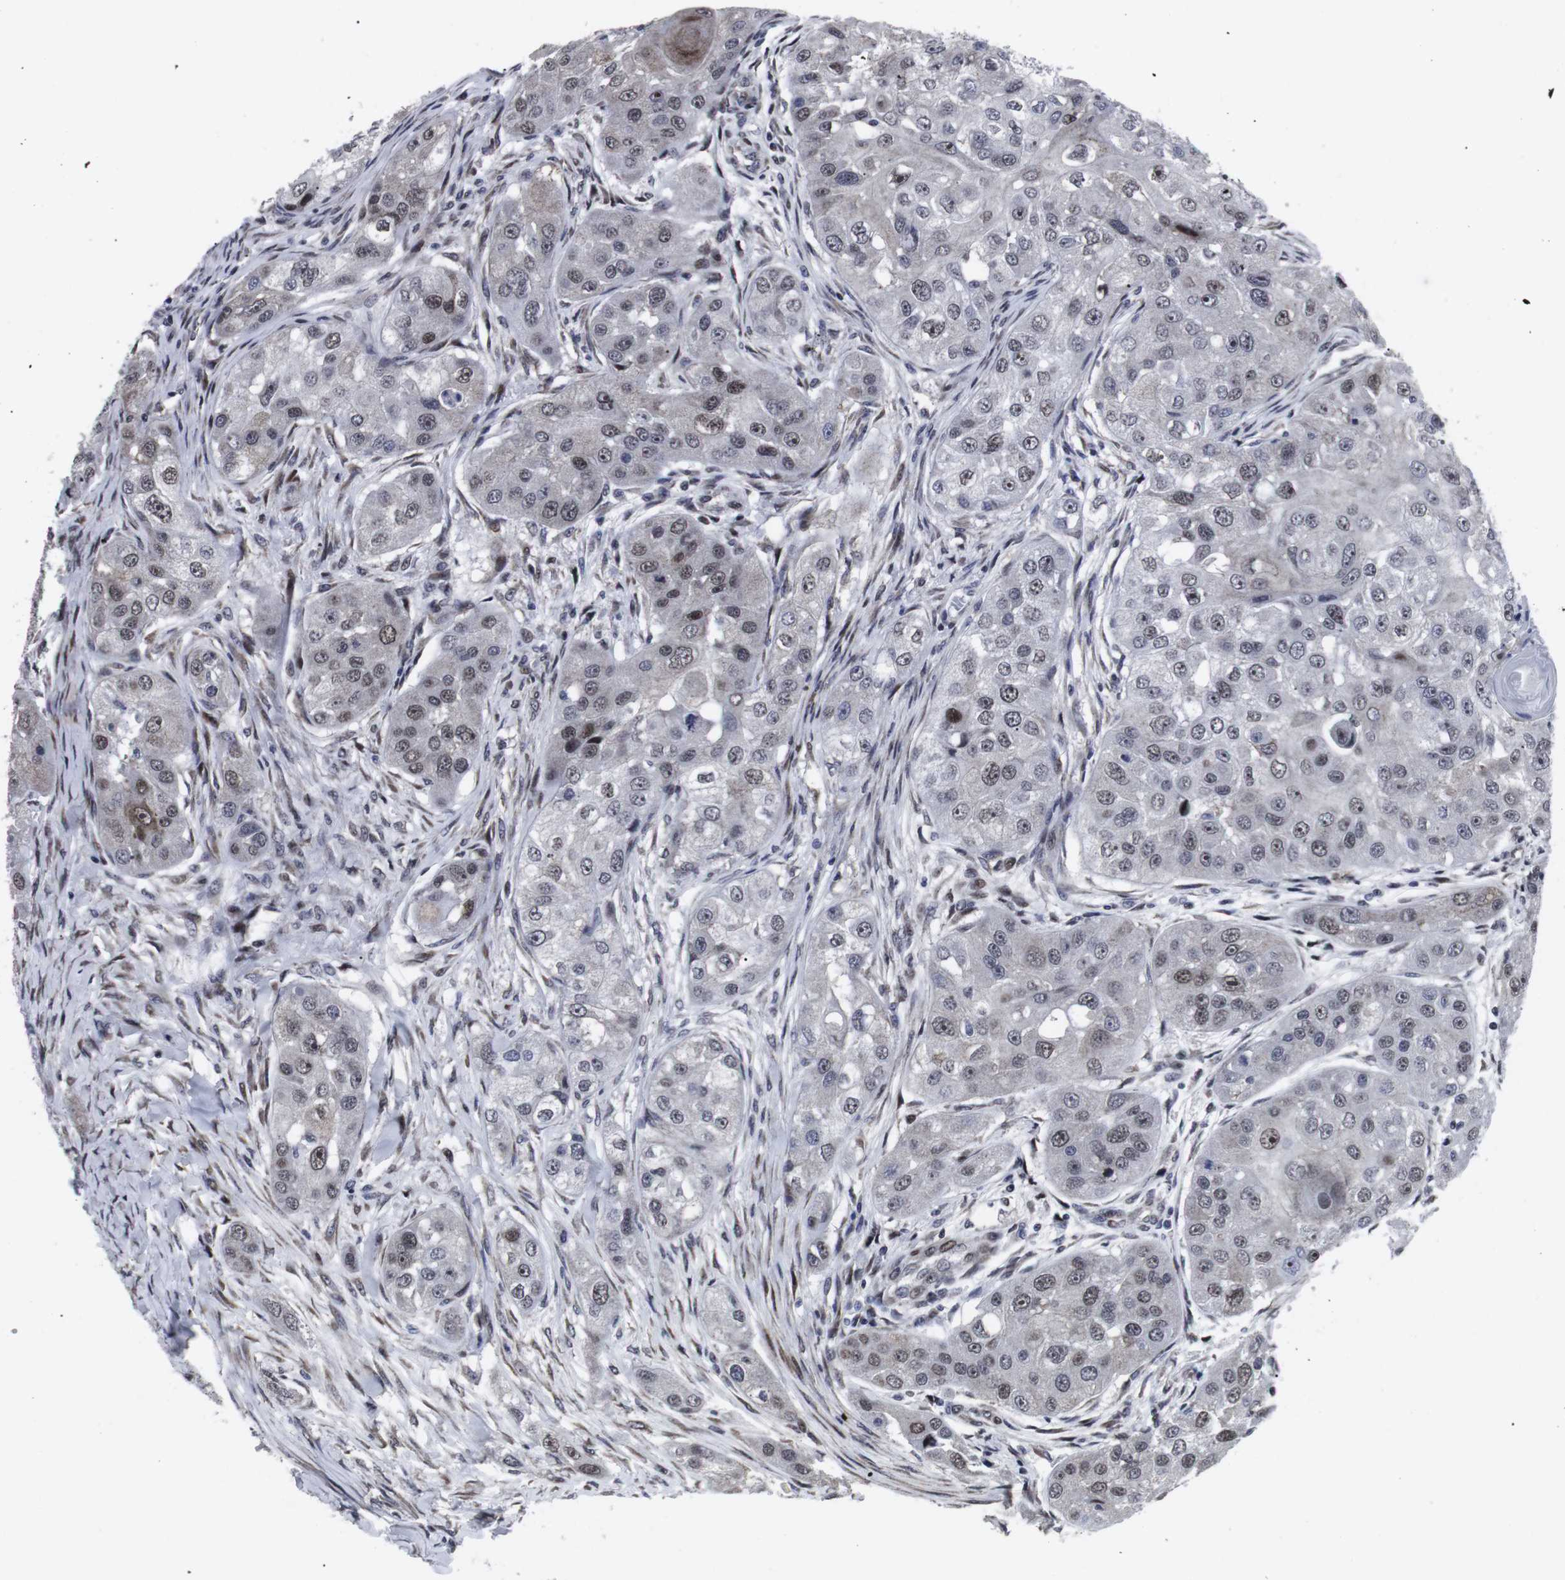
{"staining": {"intensity": "weak", "quantity": "25%-75%", "location": "cytoplasmic/membranous"}, "tissue": "head and neck cancer", "cell_type": "Tumor cells", "image_type": "cancer", "snomed": [{"axis": "morphology", "description": "Normal tissue, NOS"}, {"axis": "morphology", "description": "Squamous cell carcinoma, NOS"}, {"axis": "topography", "description": "Skeletal muscle"}, {"axis": "topography", "description": "Head-Neck"}], "caption": "Immunohistochemistry (IHC) histopathology image of neoplastic tissue: head and neck squamous cell carcinoma stained using immunohistochemistry (IHC) demonstrates low levels of weak protein expression localized specifically in the cytoplasmic/membranous of tumor cells, appearing as a cytoplasmic/membranous brown color.", "gene": "MLH1", "patient": {"sex": "male", "age": 51}}